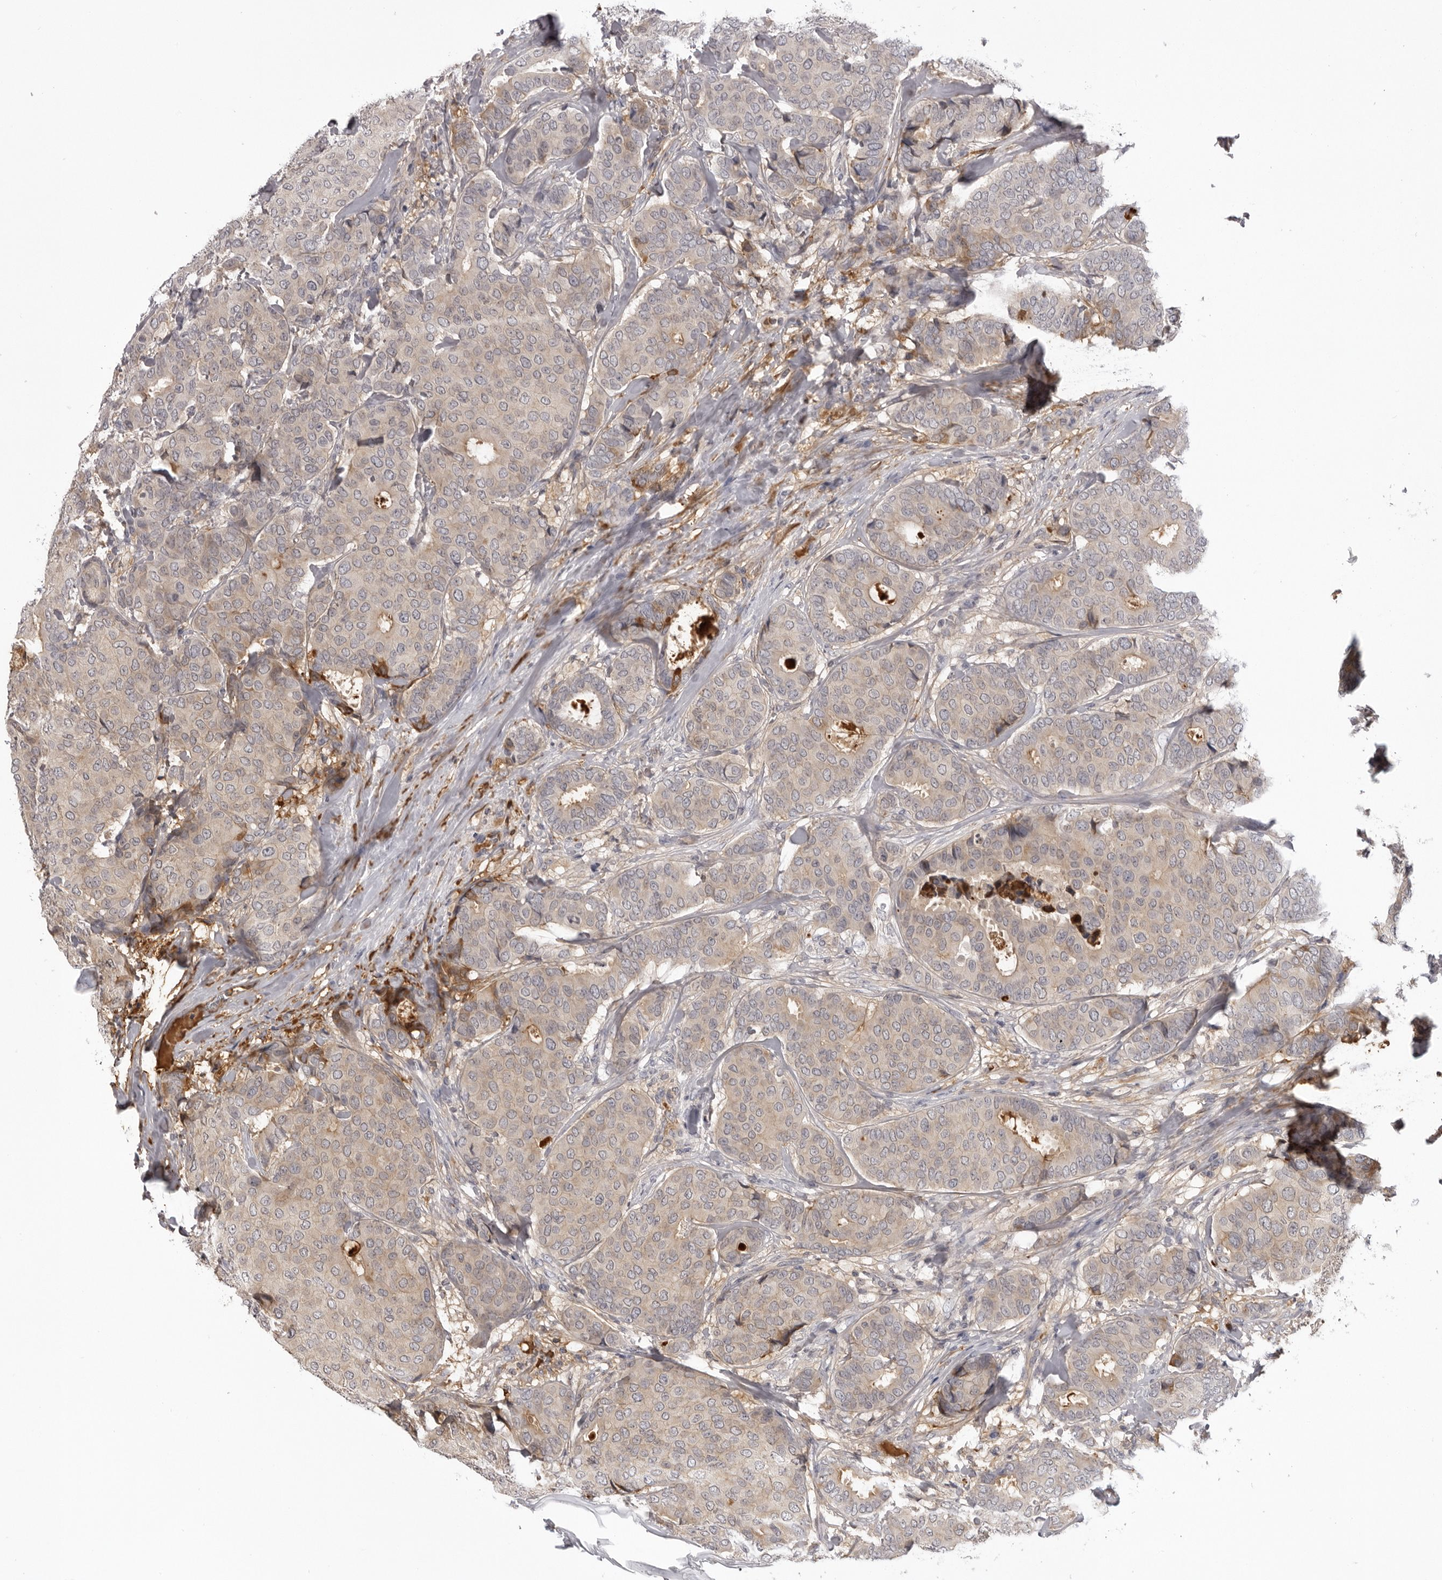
{"staining": {"intensity": "moderate", "quantity": "<25%", "location": "cytoplasmic/membranous"}, "tissue": "breast cancer", "cell_type": "Tumor cells", "image_type": "cancer", "snomed": [{"axis": "morphology", "description": "Duct carcinoma"}, {"axis": "topography", "description": "Breast"}], "caption": "Brown immunohistochemical staining in infiltrating ductal carcinoma (breast) exhibits moderate cytoplasmic/membranous positivity in about <25% of tumor cells.", "gene": "PLEKHF2", "patient": {"sex": "female", "age": 75}}